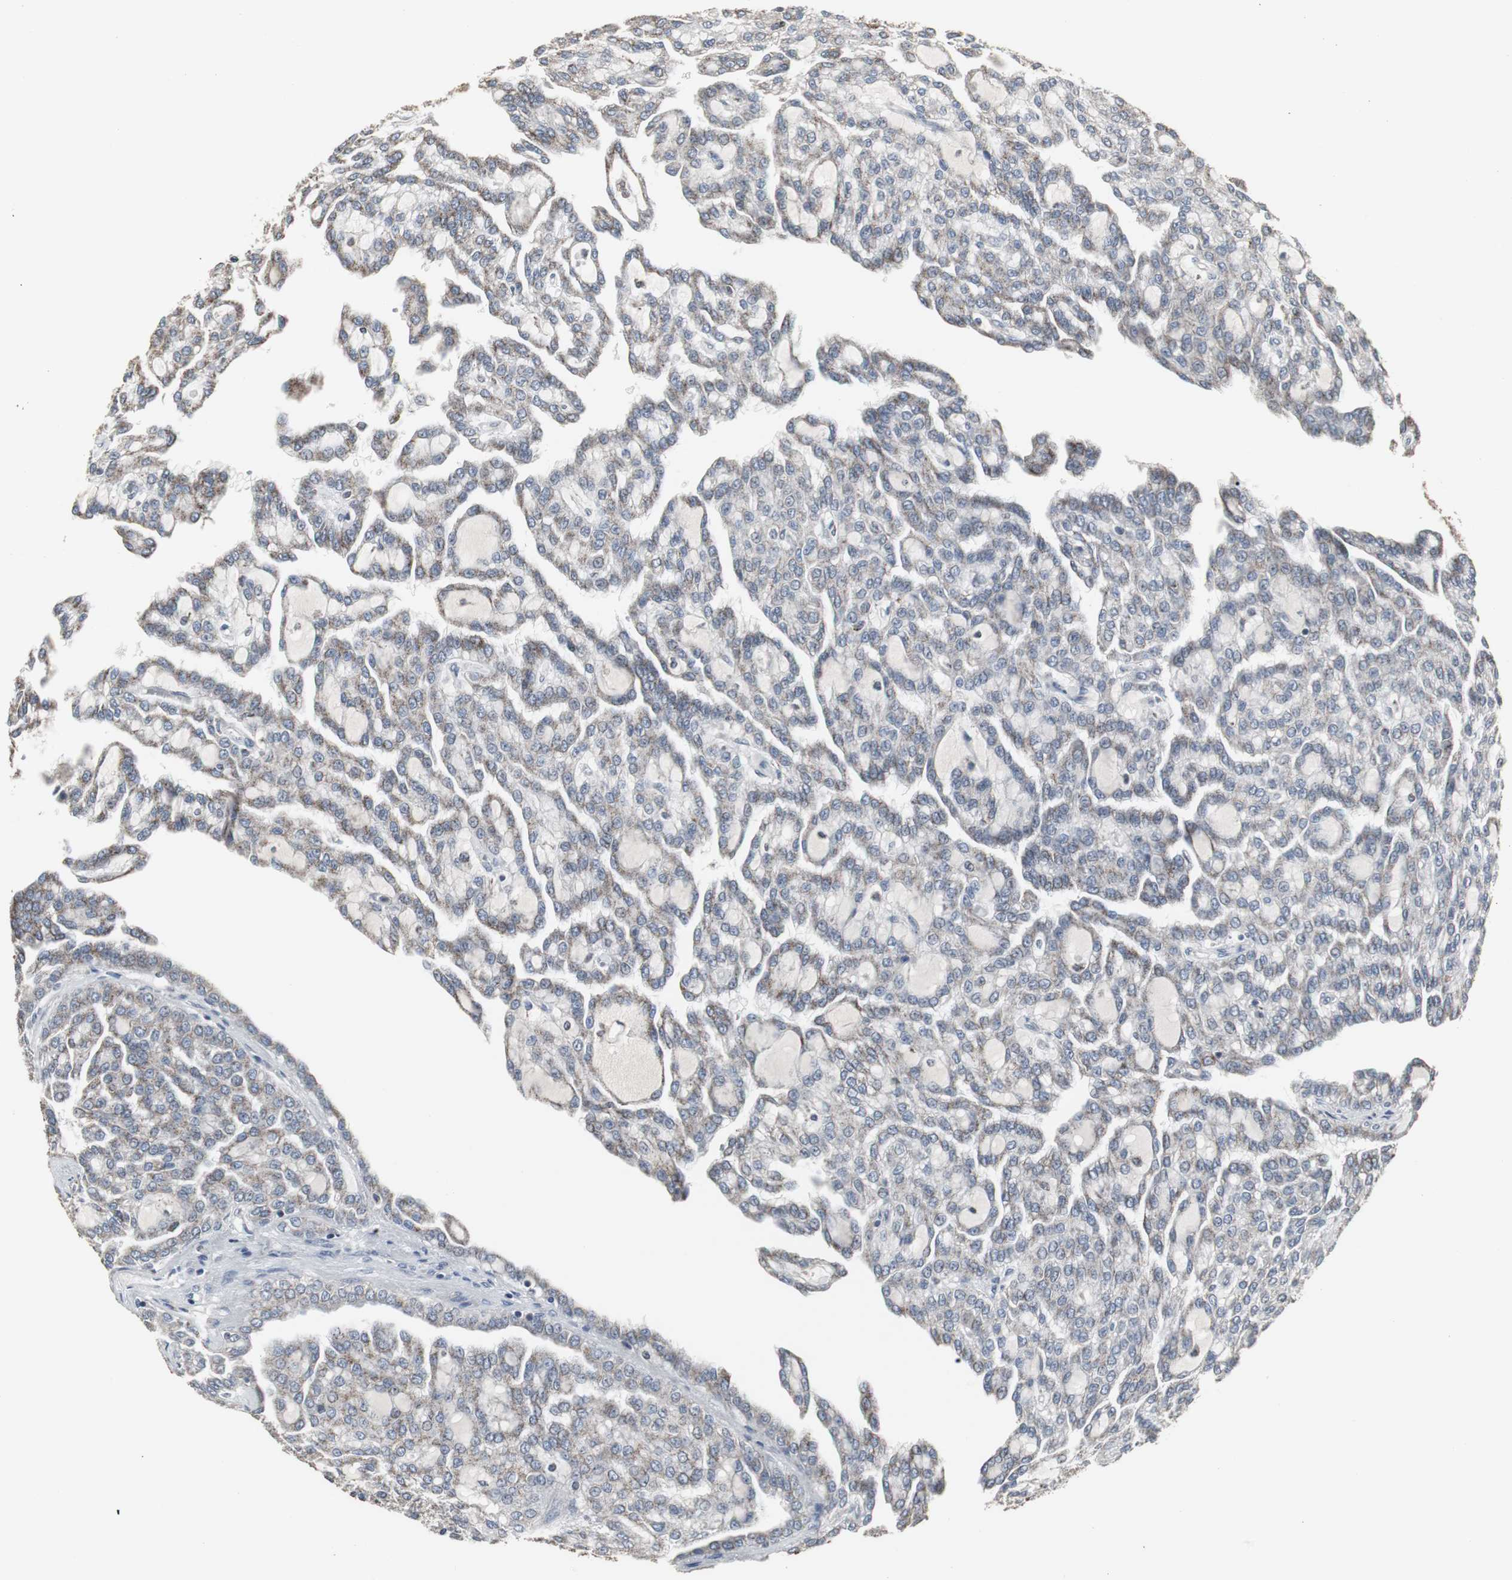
{"staining": {"intensity": "weak", "quantity": ">75%", "location": "cytoplasmic/membranous"}, "tissue": "renal cancer", "cell_type": "Tumor cells", "image_type": "cancer", "snomed": [{"axis": "morphology", "description": "Adenocarcinoma, NOS"}, {"axis": "topography", "description": "Kidney"}], "caption": "Tumor cells show low levels of weak cytoplasmic/membranous expression in about >75% of cells in renal adenocarcinoma.", "gene": "ACAA1", "patient": {"sex": "male", "age": 63}}